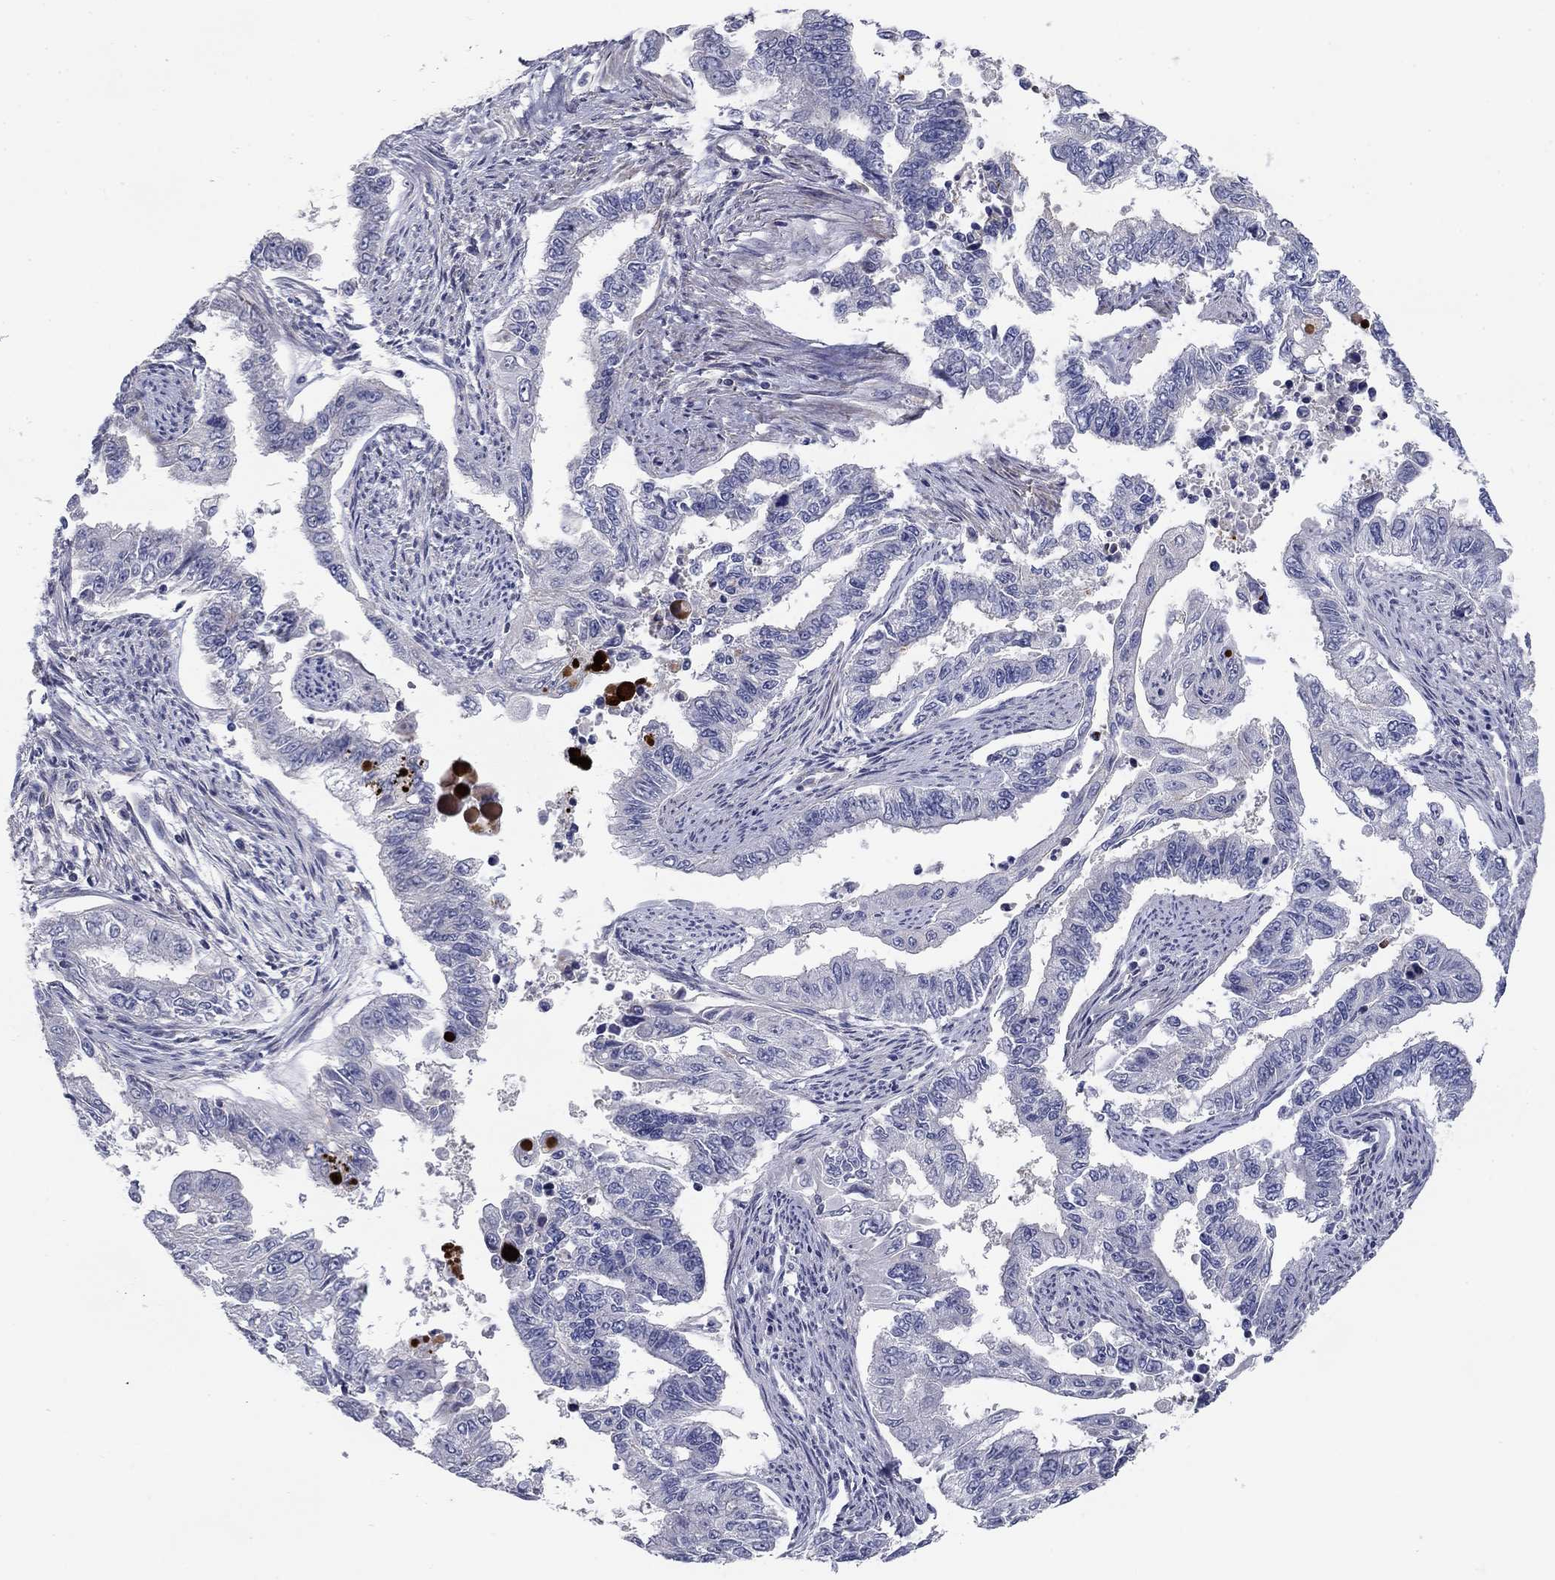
{"staining": {"intensity": "negative", "quantity": "none", "location": "none"}, "tissue": "endometrial cancer", "cell_type": "Tumor cells", "image_type": "cancer", "snomed": [{"axis": "morphology", "description": "Adenocarcinoma, NOS"}, {"axis": "topography", "description": "Uterus"}], "caption": "The immunohistochemistry image has no significant staining in tumor cells of adenocarcinoma (endometrial) tissue.", "gene": "GRK7", "patient": {"sex": "female", "age": 59}}